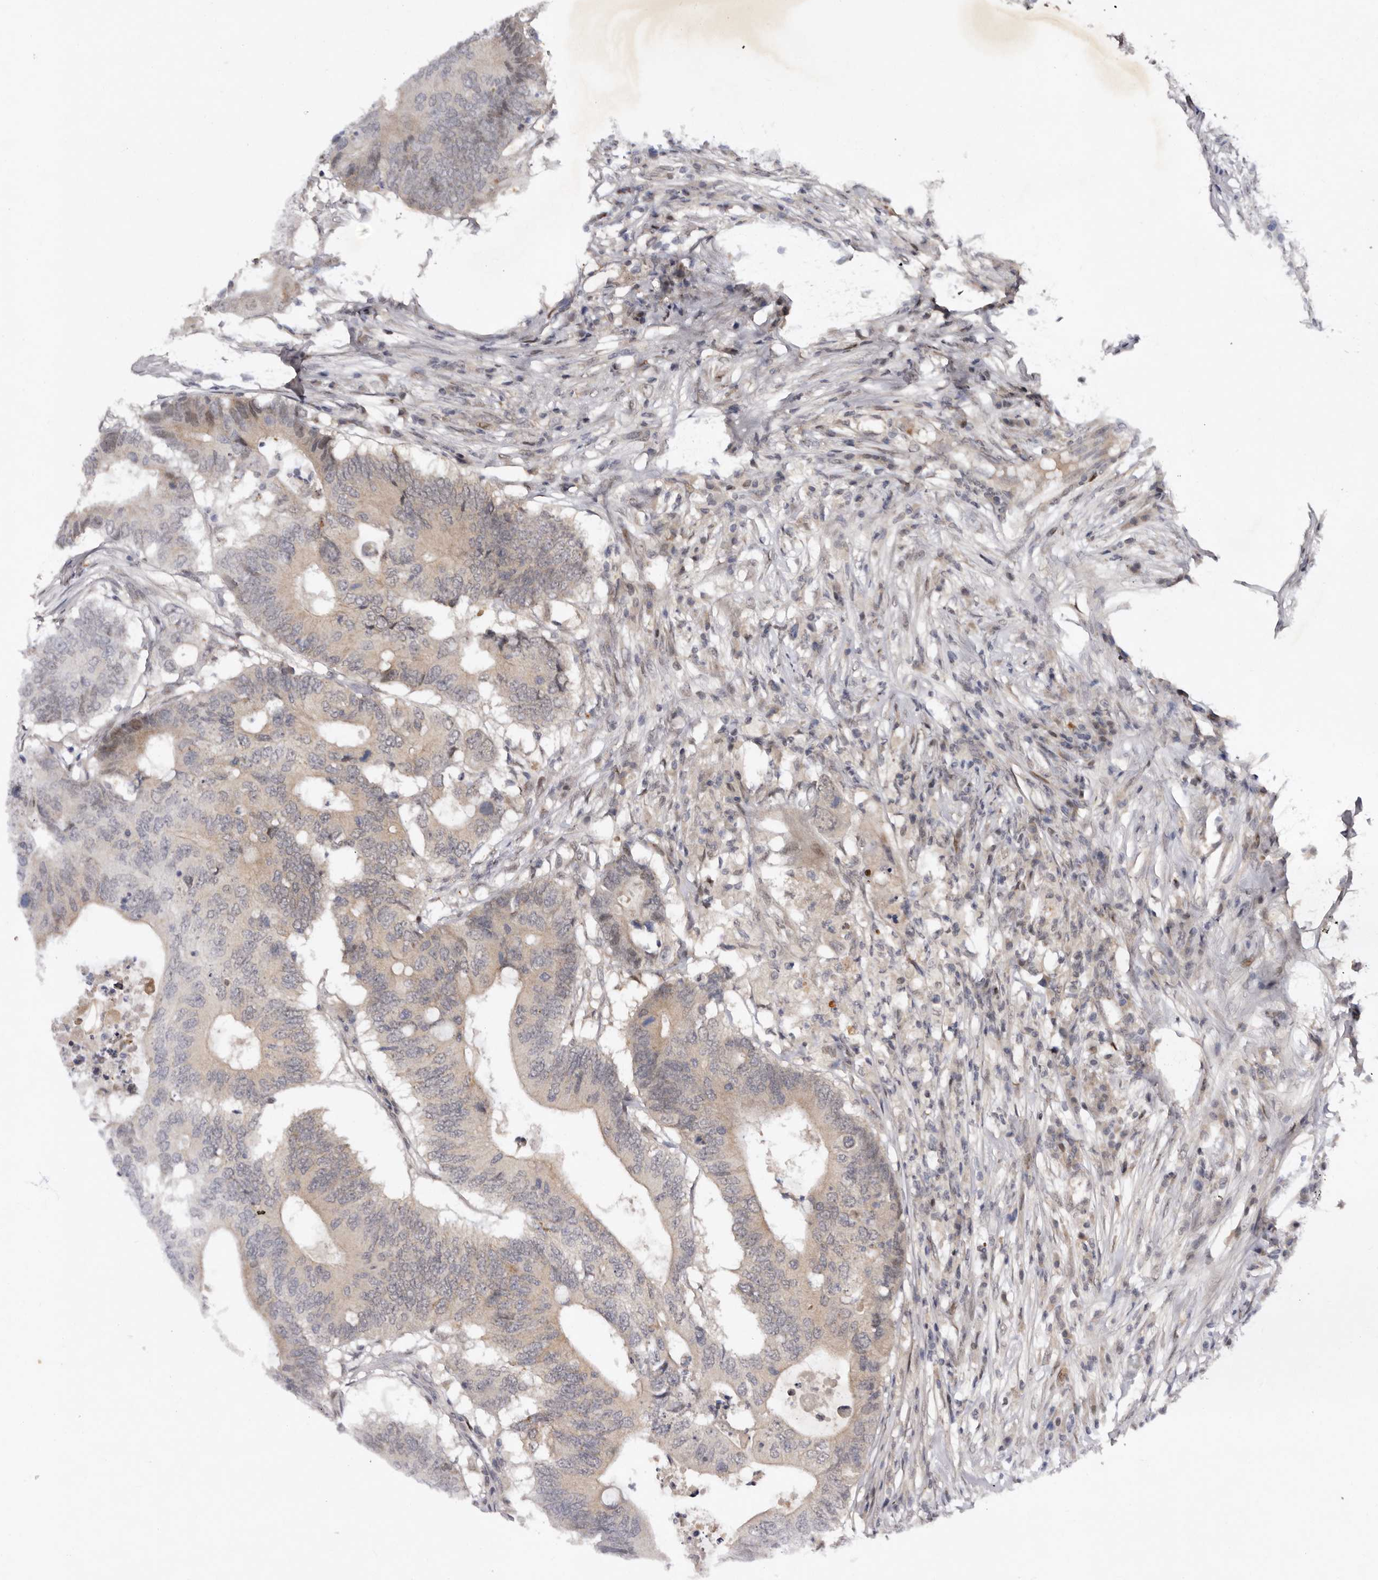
{"staining": {"intensity": "weak", "quantity": ">75%", "location": "cytoplasmic/membranous"}, "tissue": "colorectal cancer", "cell_type": "Tumor cells", "image_type": "cancer", "snomed": [{"axis": "morphology", "description": "Adenocarcinoma, NOS"}, {"axis": "topography", "description": "Colon"}], "caption": "An image of human colorectal cancer stained for a protein displays weak cytoplasmic/membranous brown staining in tumor cells.", "gene": "ABL1", "patient": {"sex": "male", "age": 71}}